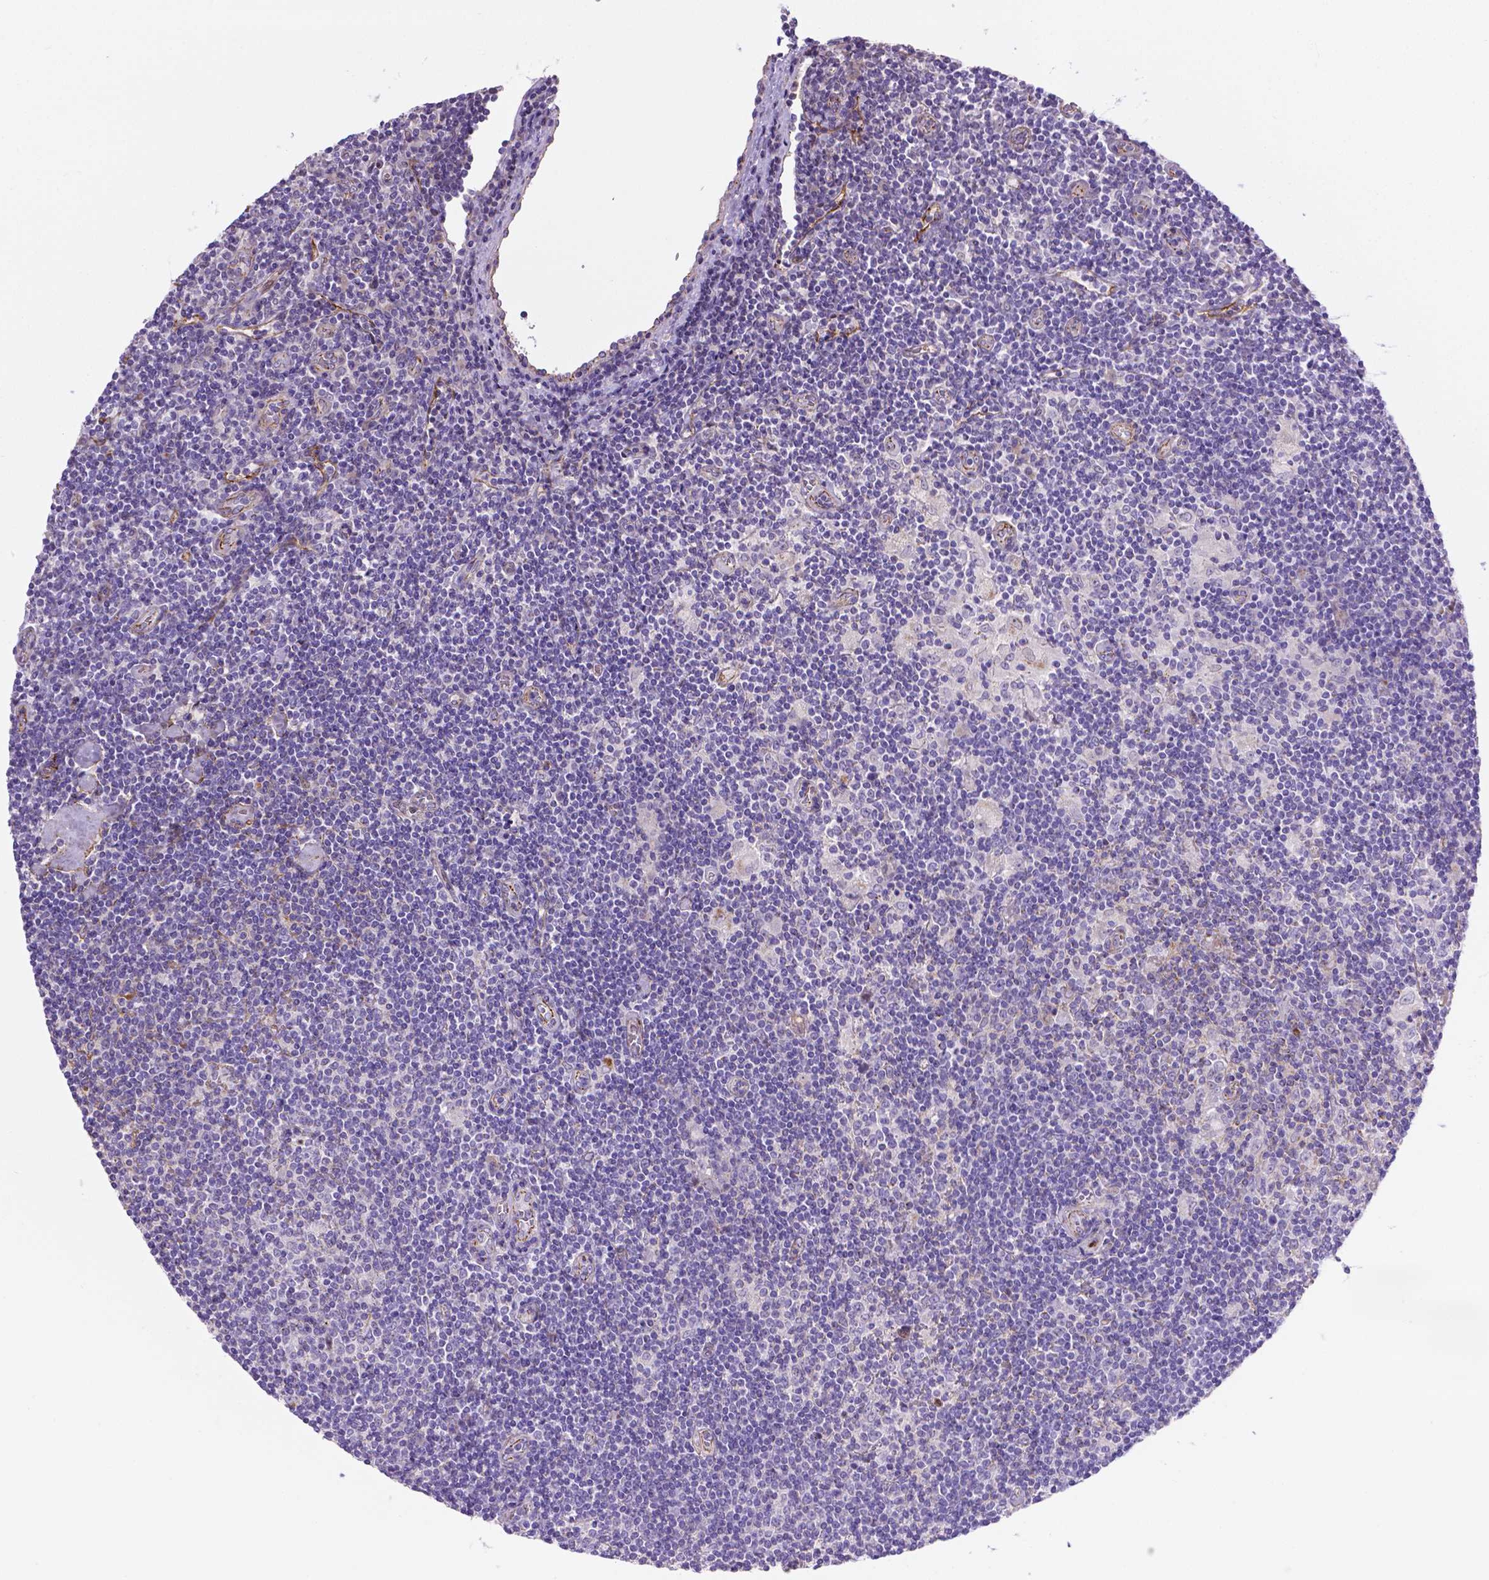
{"staining": {"intensity": "negative", "quantity": "none", "location": "none"}, "tissue": "lymphoma", "cell_type": "Tumor cells", "image_type": "cancer", "snomed": [{"axis": "morphology", "description": "Hodgkin's disease, NOS"}, {"axis": "topography", "description": "Lymph node"}], "caption": "Human Hodgkin's disease stained for a protein using IHC exhibits no positivity in tumor cells.", "gene": "CCER2", "patient": {"sex": "male", "age": 40}}